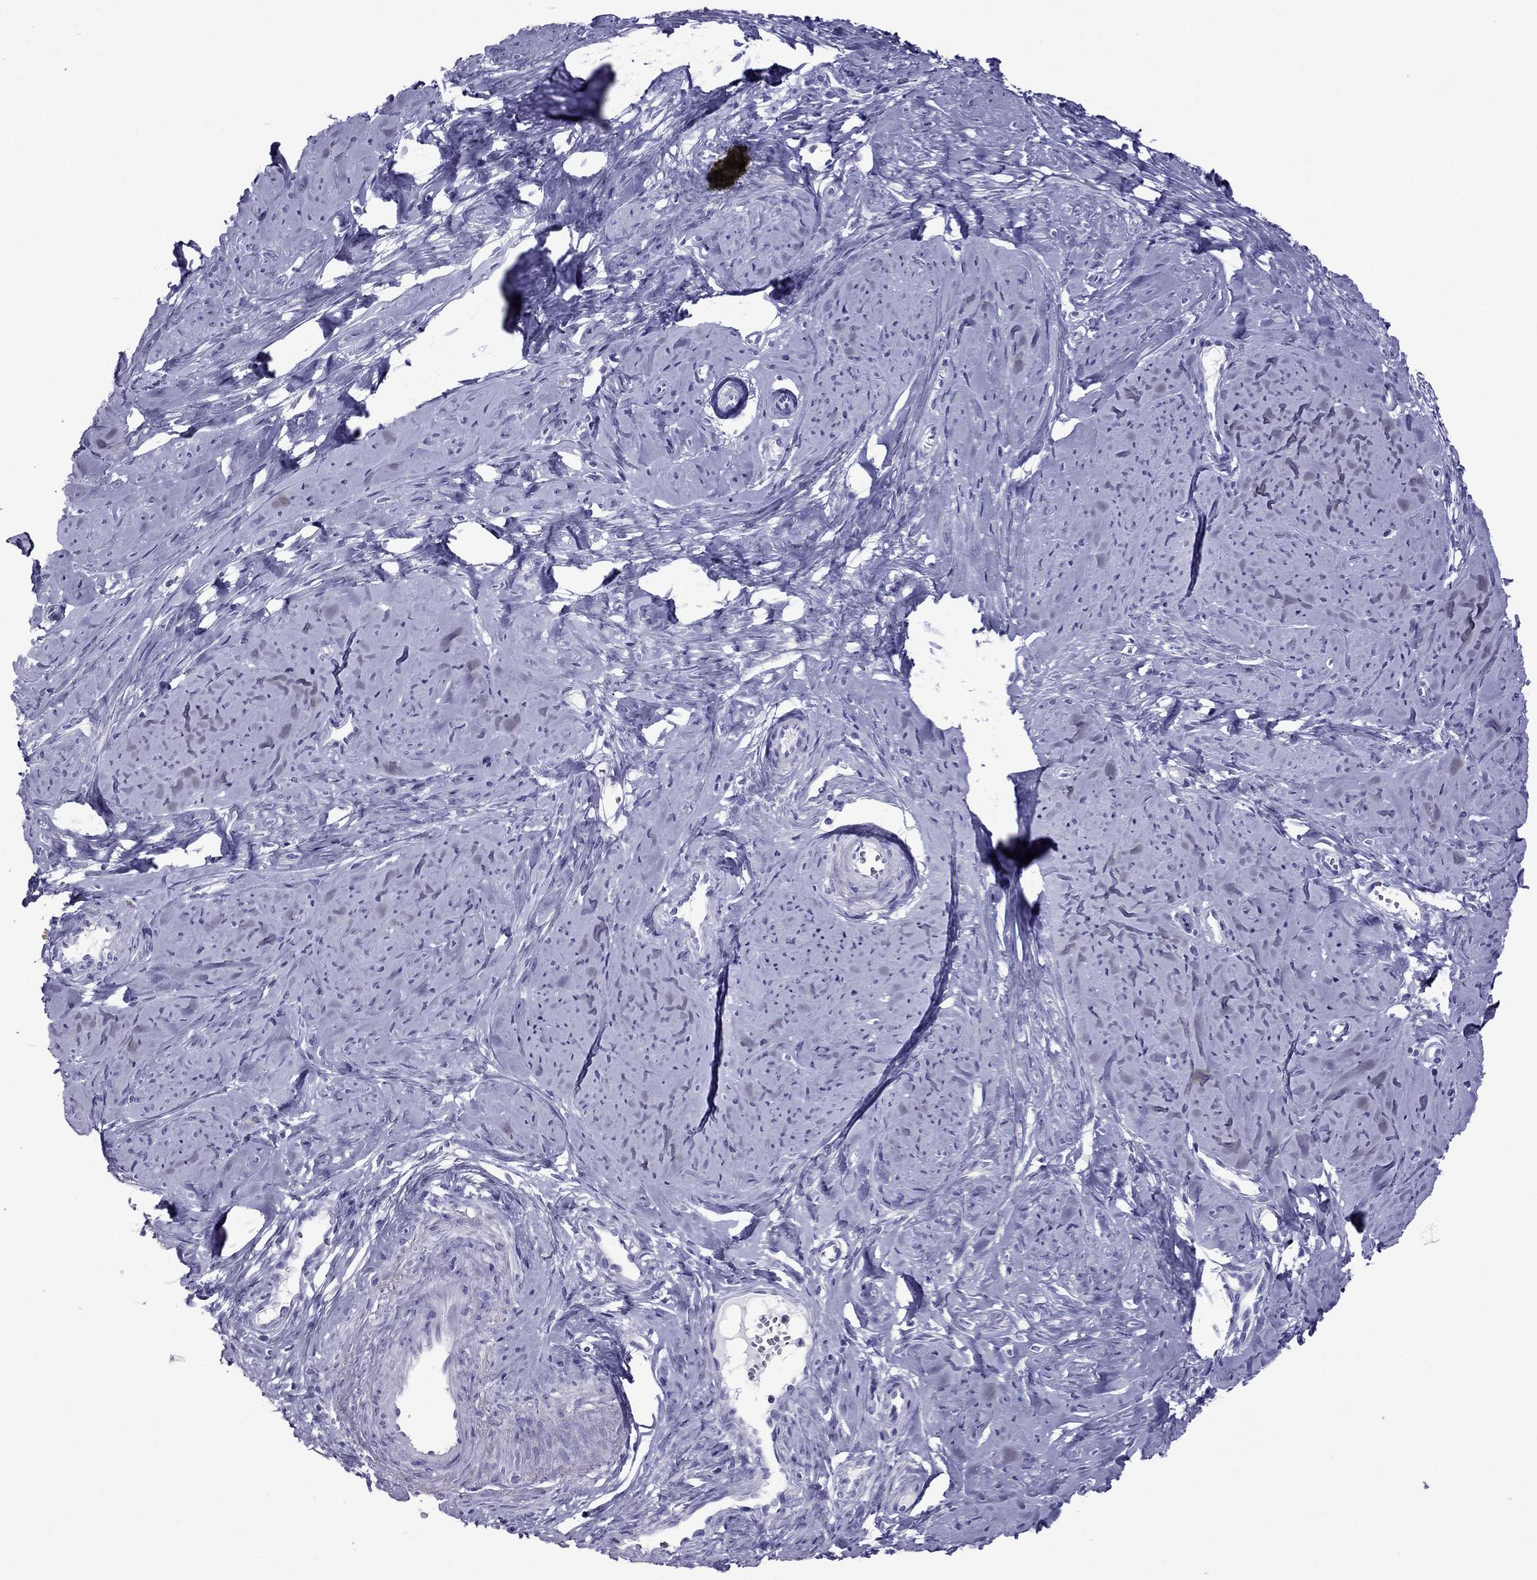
{"staining": {"intensity": "negative", "quantity": "none", "location": "none"}, "tissue": "smooth muscle", "cell_type": "Smooth muscle cells", "image_type": "normal", "snomed": [{"axis": "morphology", "description": "Normal tissue, NOS"}, {"axis": "topography", "description": "Smooth muscle"}], "caption": "Smooth muscle cells show no significant positivity in unremarkable smooth muscle. (Brightfield microscopy of DAB (3,3'-diaminobenzidine) IHC at high magnification).", "gene": "TFF3", "patient": {"sex": "female", "age": 48}}